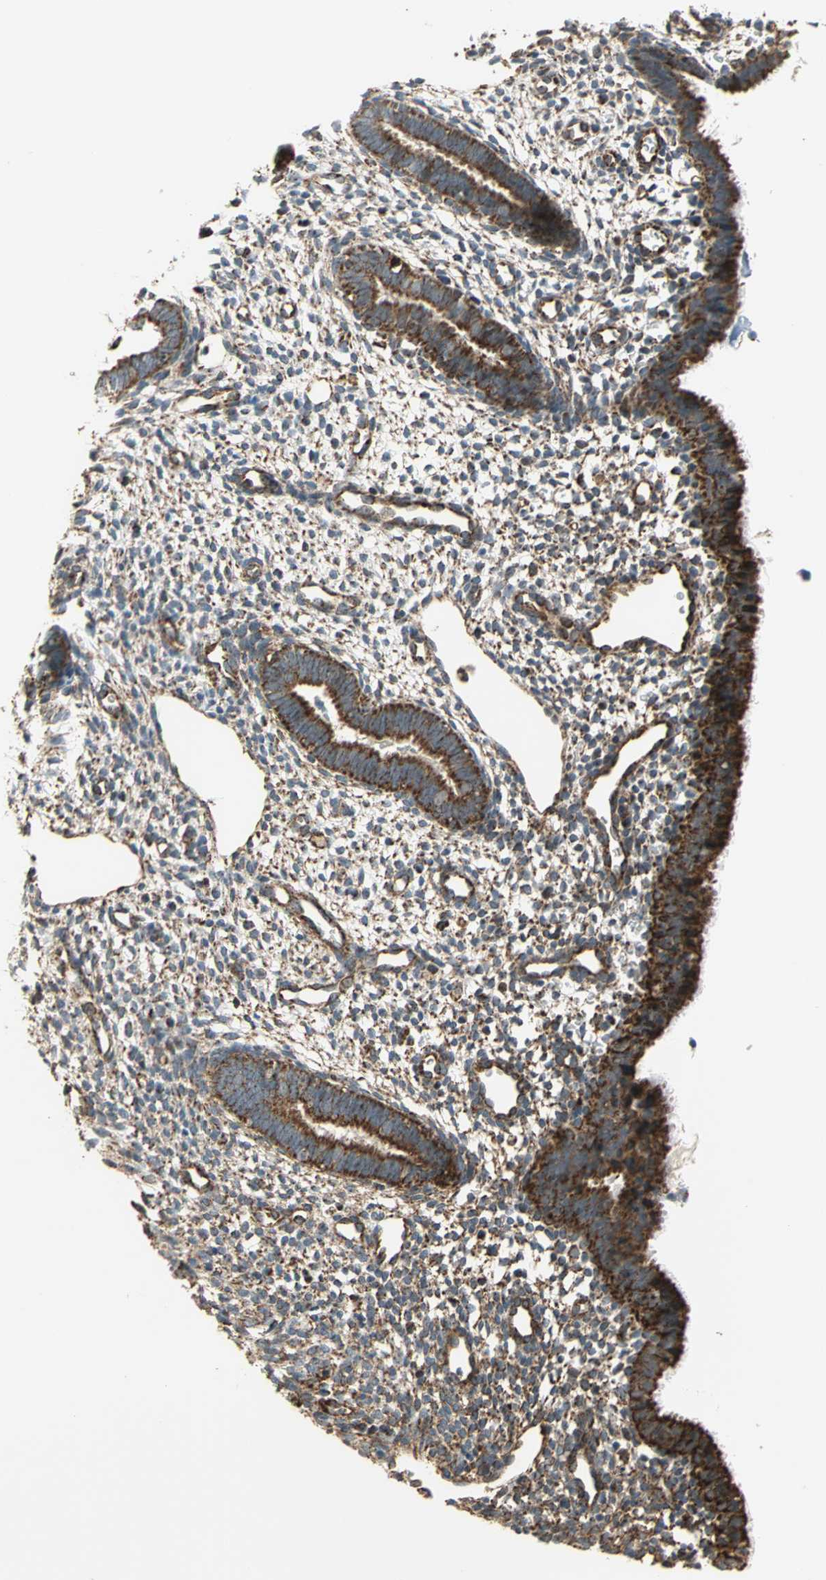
{"staining": {"intensity": "moderate", "quantity": "25%-75%", "location": "cytoplasmic/membranous"}, "tissue": "endometrium", "cell_type": "Cells in endometrial stroma", "image_type": "normal", "snomed": [{"axis": "morphology", "description": "Normal tissue, NOS"}, {"axis": "topography", "description": "Endometrium"}], "caption": "This photomicrograph displays IHC staining of benign human endometrium, with medium moderate cytoplasmic/membranous staining in approximately 25%-75% of cells in endometrial stroma.", "gene": "MRPS22", "patient": {"sex": "female", "age": 27}}